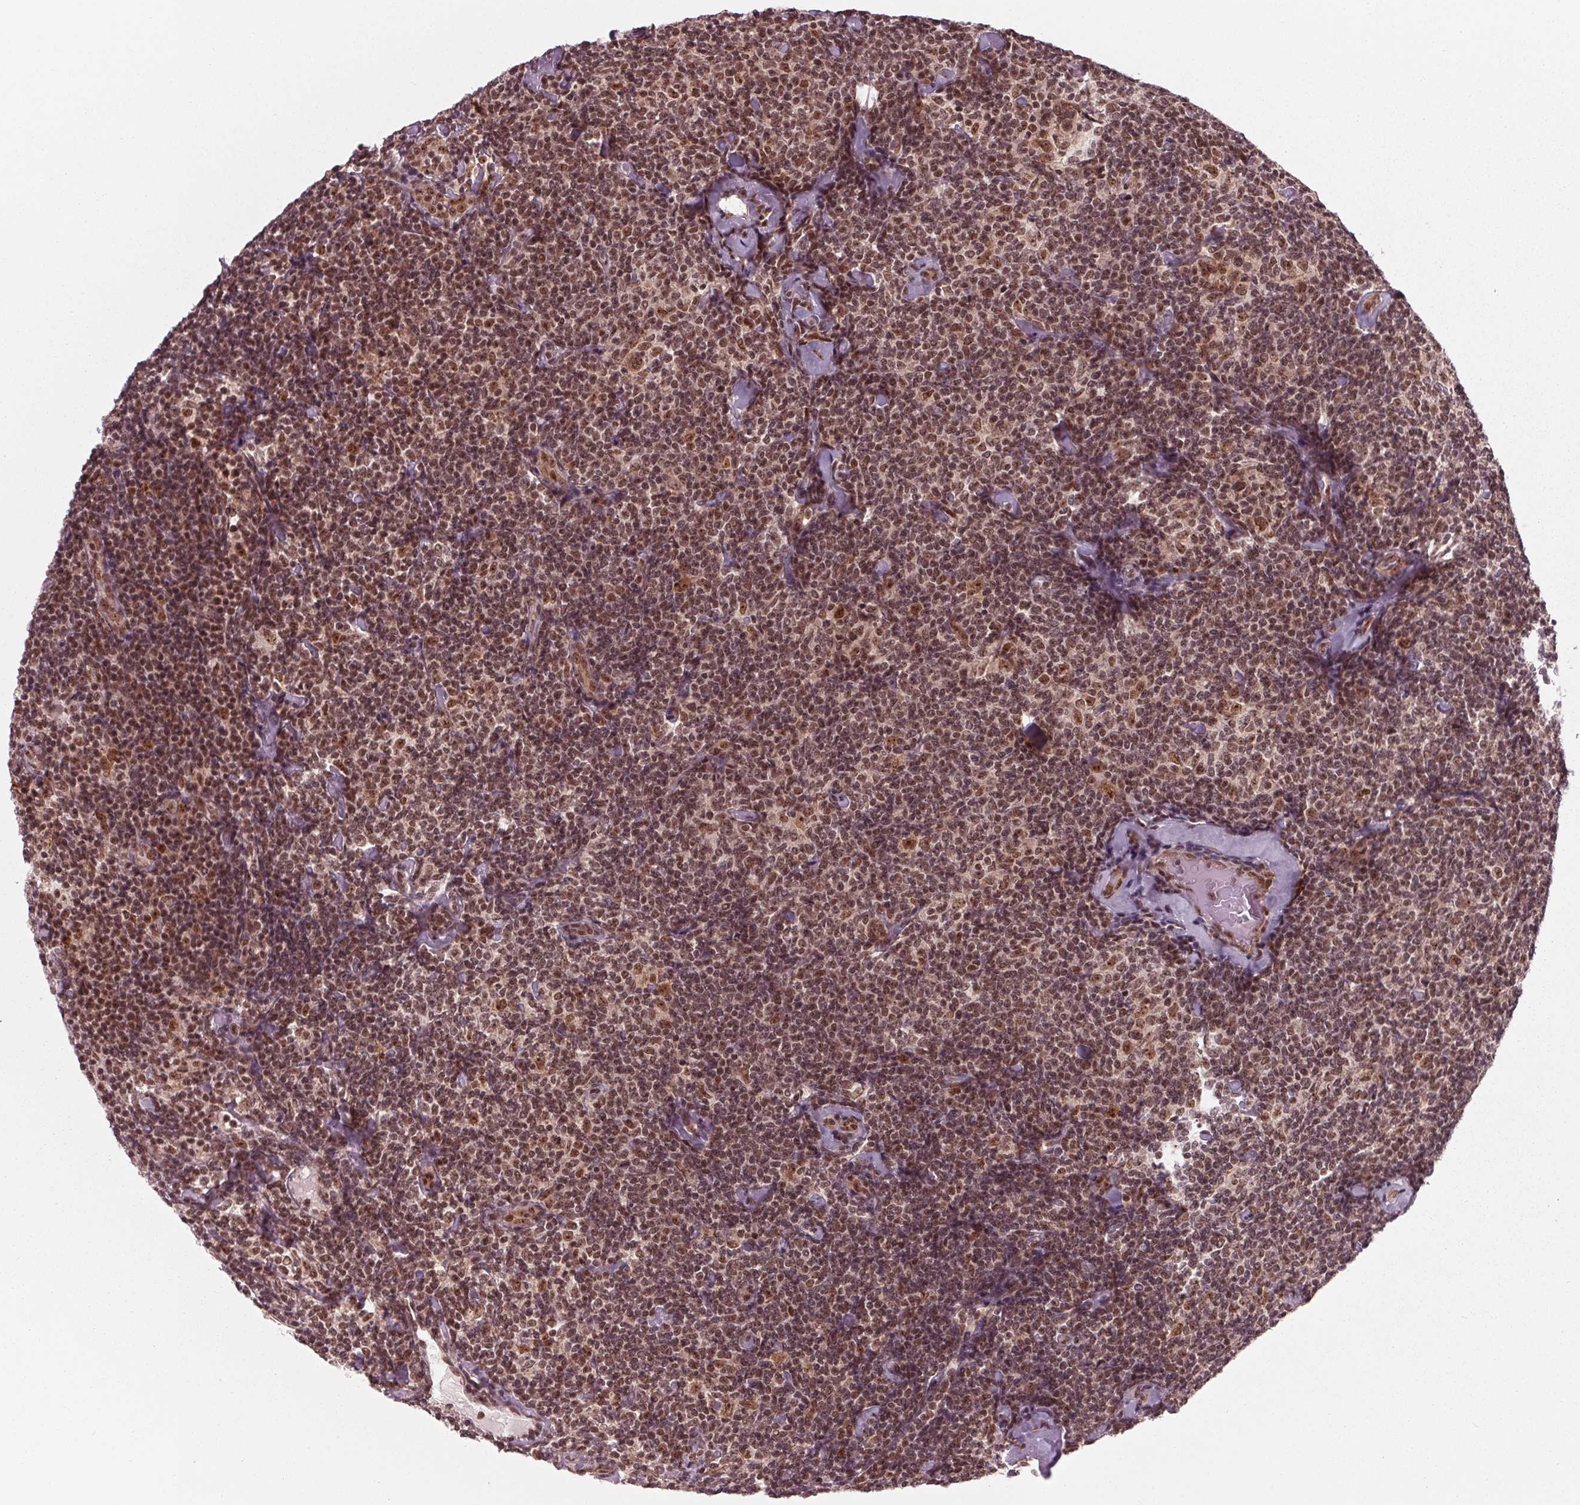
{"staining": {"intensity": "moderate", "quantity": "25%-75%", "location": "nuclear"}, "tissue": "lymphoma", "cell_type": "Tumor cells", "image_type": "cancer", "snomed": [{"axis": "morphology", "description": "Malignant lymphoma, non-Hodgkin's type, Low grade"}, {"axis": "topography", "description": "Lymph node"}], "caption": "Protein staining demonstrates moderate nuclear positivity in about 25%-75% of tumor cells in lymphoma. (DAB IHC, brown staining for protein, blue staining for nuclei).", "gene": "DDX41", "patient": {"sex": "female", "age": 56}}